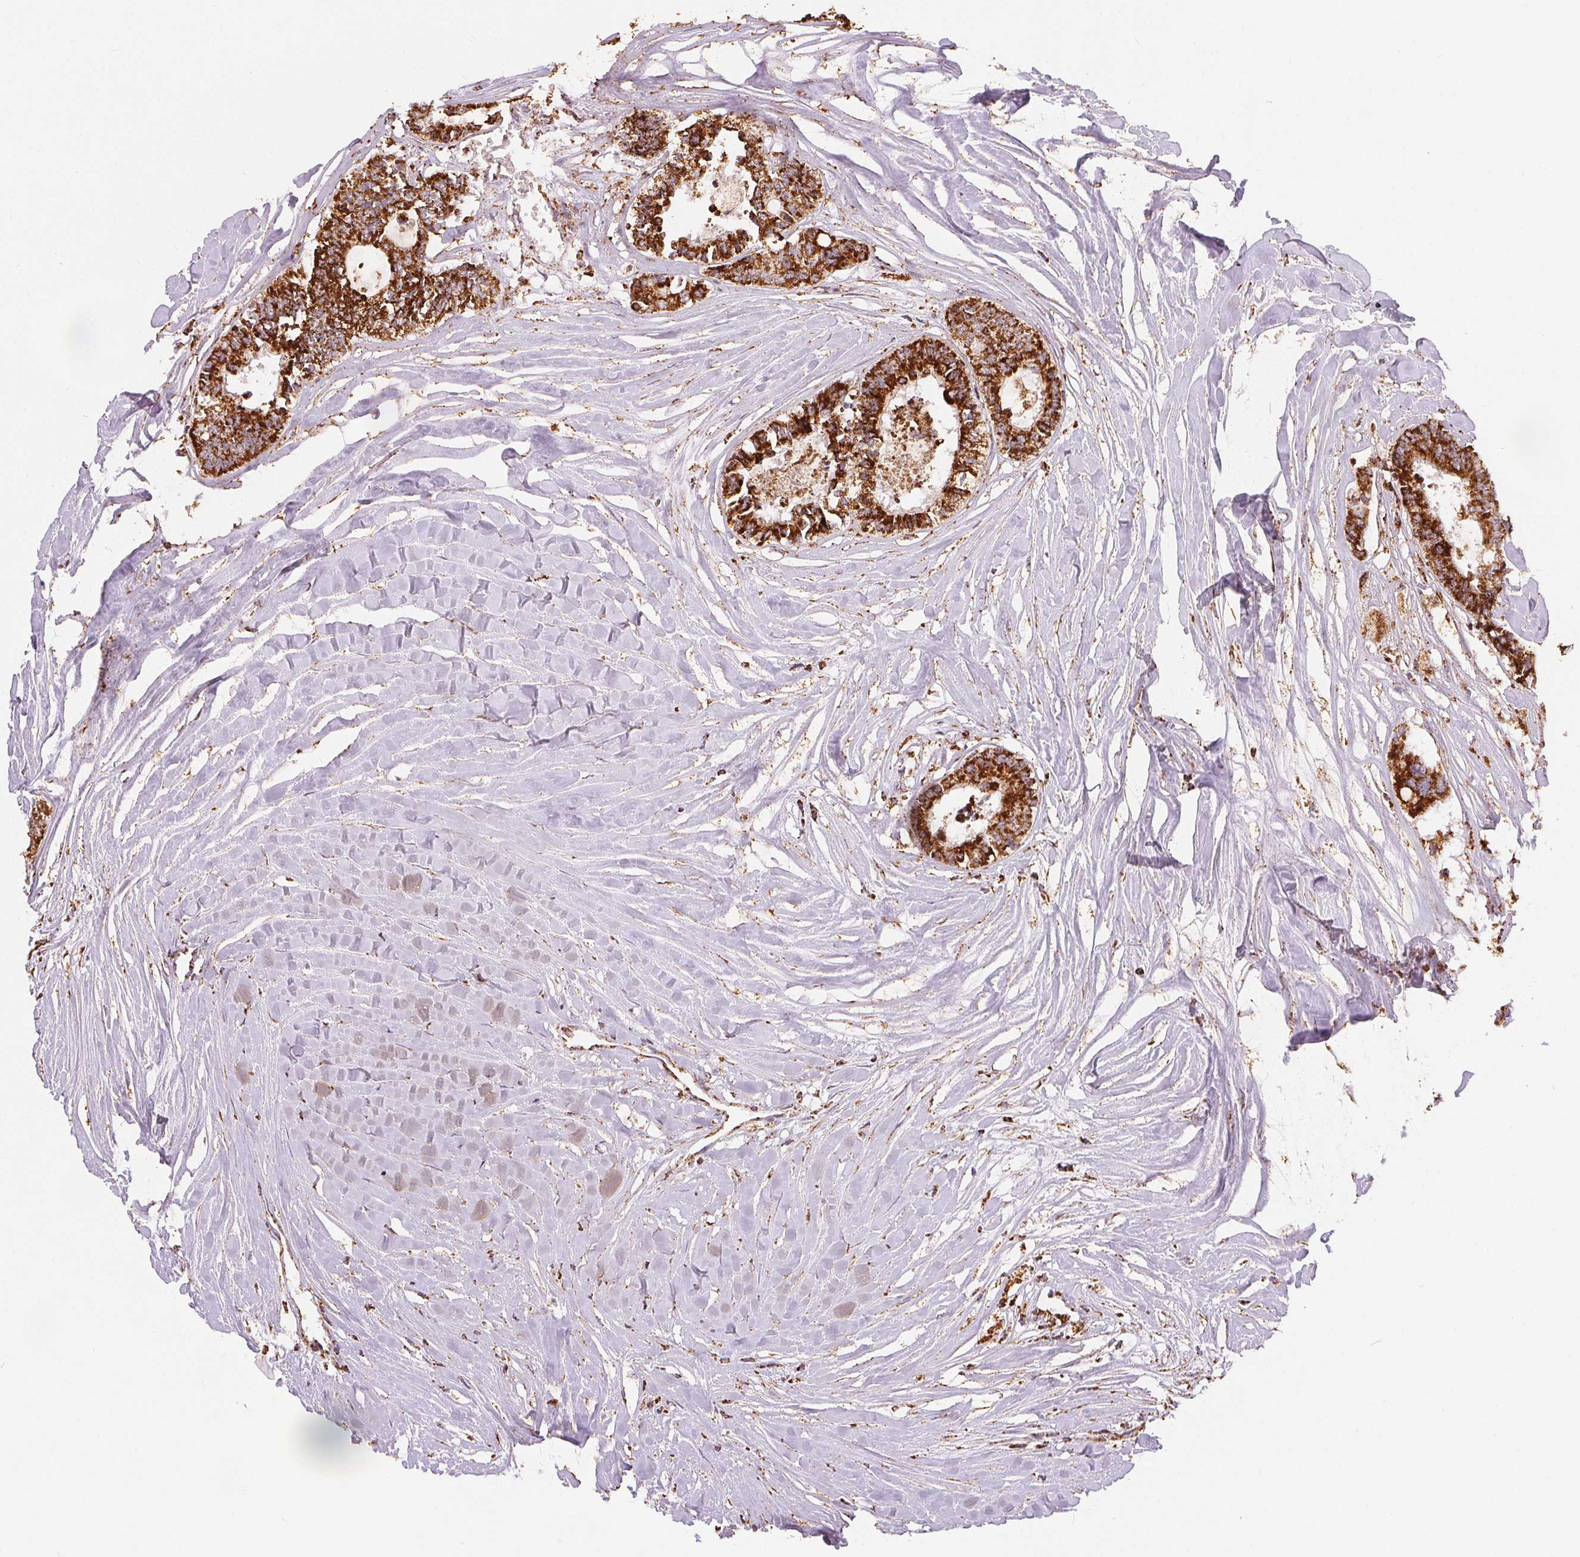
{"staining": {"intensity": "strong", "quantity": ">75%", "location": "cytoplasmic/membranous"}, "tissue": "colorectal cancer", "cell_type": "Tumor cells", "image_type": "cancer", "snomed": [{"axis": "morphology", "description": "Adenocarcinoma, NOS"}, {"axis": "topography", "description": "Colon"}, {"axis": "topography", "description": "Rectum"}], "caption": "This photomicrograph exhibits IHC staining of human colorectal cancer (adenocarcinoma), with high strong cytoplasmic/membranous staining in about >75% of tumor cells.", "gene": "SDHB", "patient": {"sex": "male", "age": 57}}